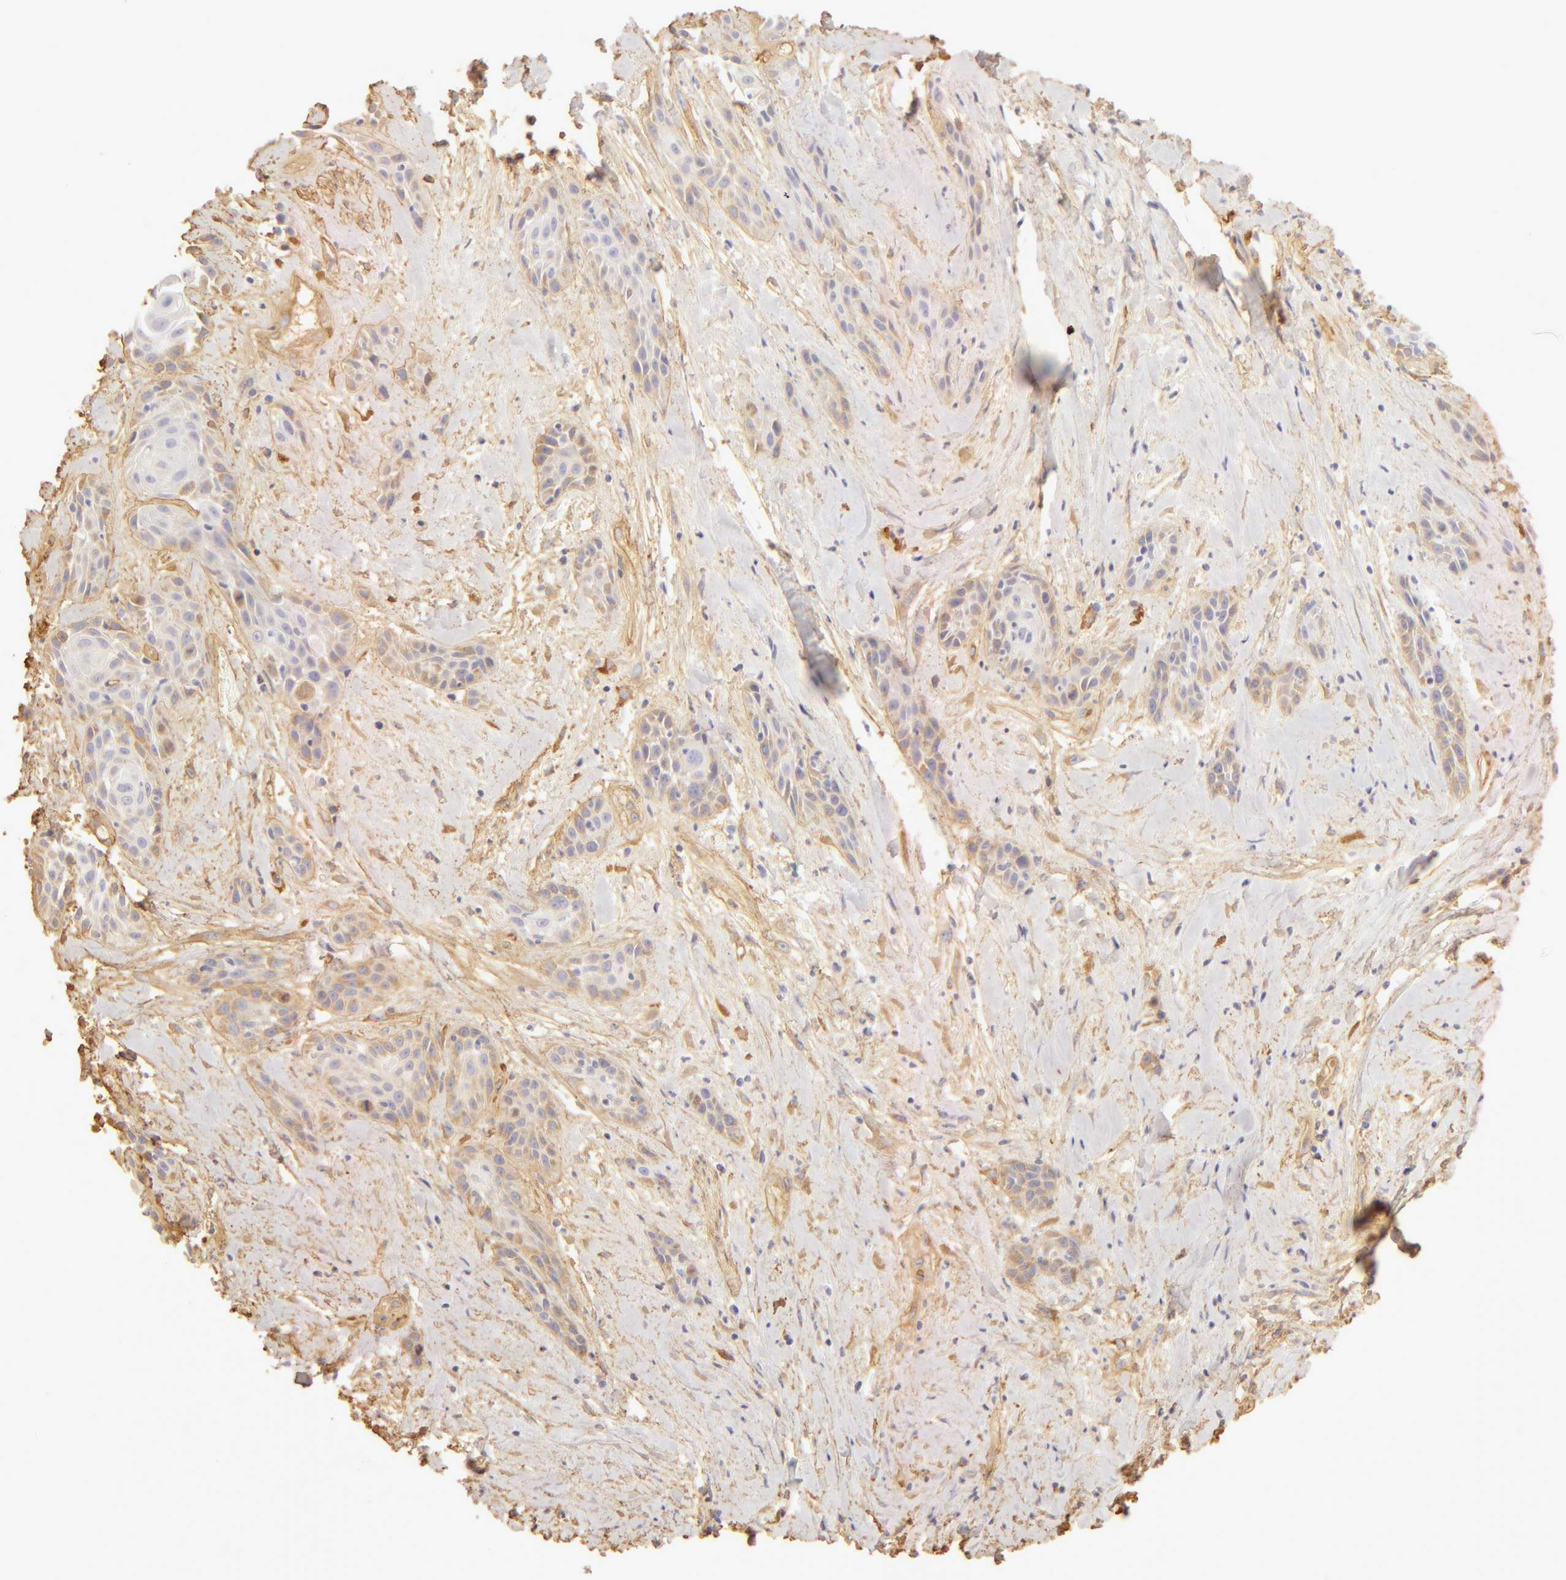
{"staining": {"intensity": "weak", "quantity": "25%-75%", "location": "cytoplasmic/membranous"}, "tissue": "skin cancer", "cell_type": "Tumor cells", "image_type": "cancer", "snomed": [{"axis": "morphology", "description": "Squamous cell carcinoma, NOS"}, {"axis": "topography", "description": "Skin"}, {"axis": "topography", "description": "Anal"}], "caption": "This histopathology image exhibits squamous cell carcinoma (skin) stained with immunohistochemistry (IHC) to label a protein in brown. The cytoplasmic/membranous of tumor cells show weak positivity for the protein. Nuclei are counter-stained blue.", "gene": "COL4A1", "patient": {"sex": "male", "age": 64}}